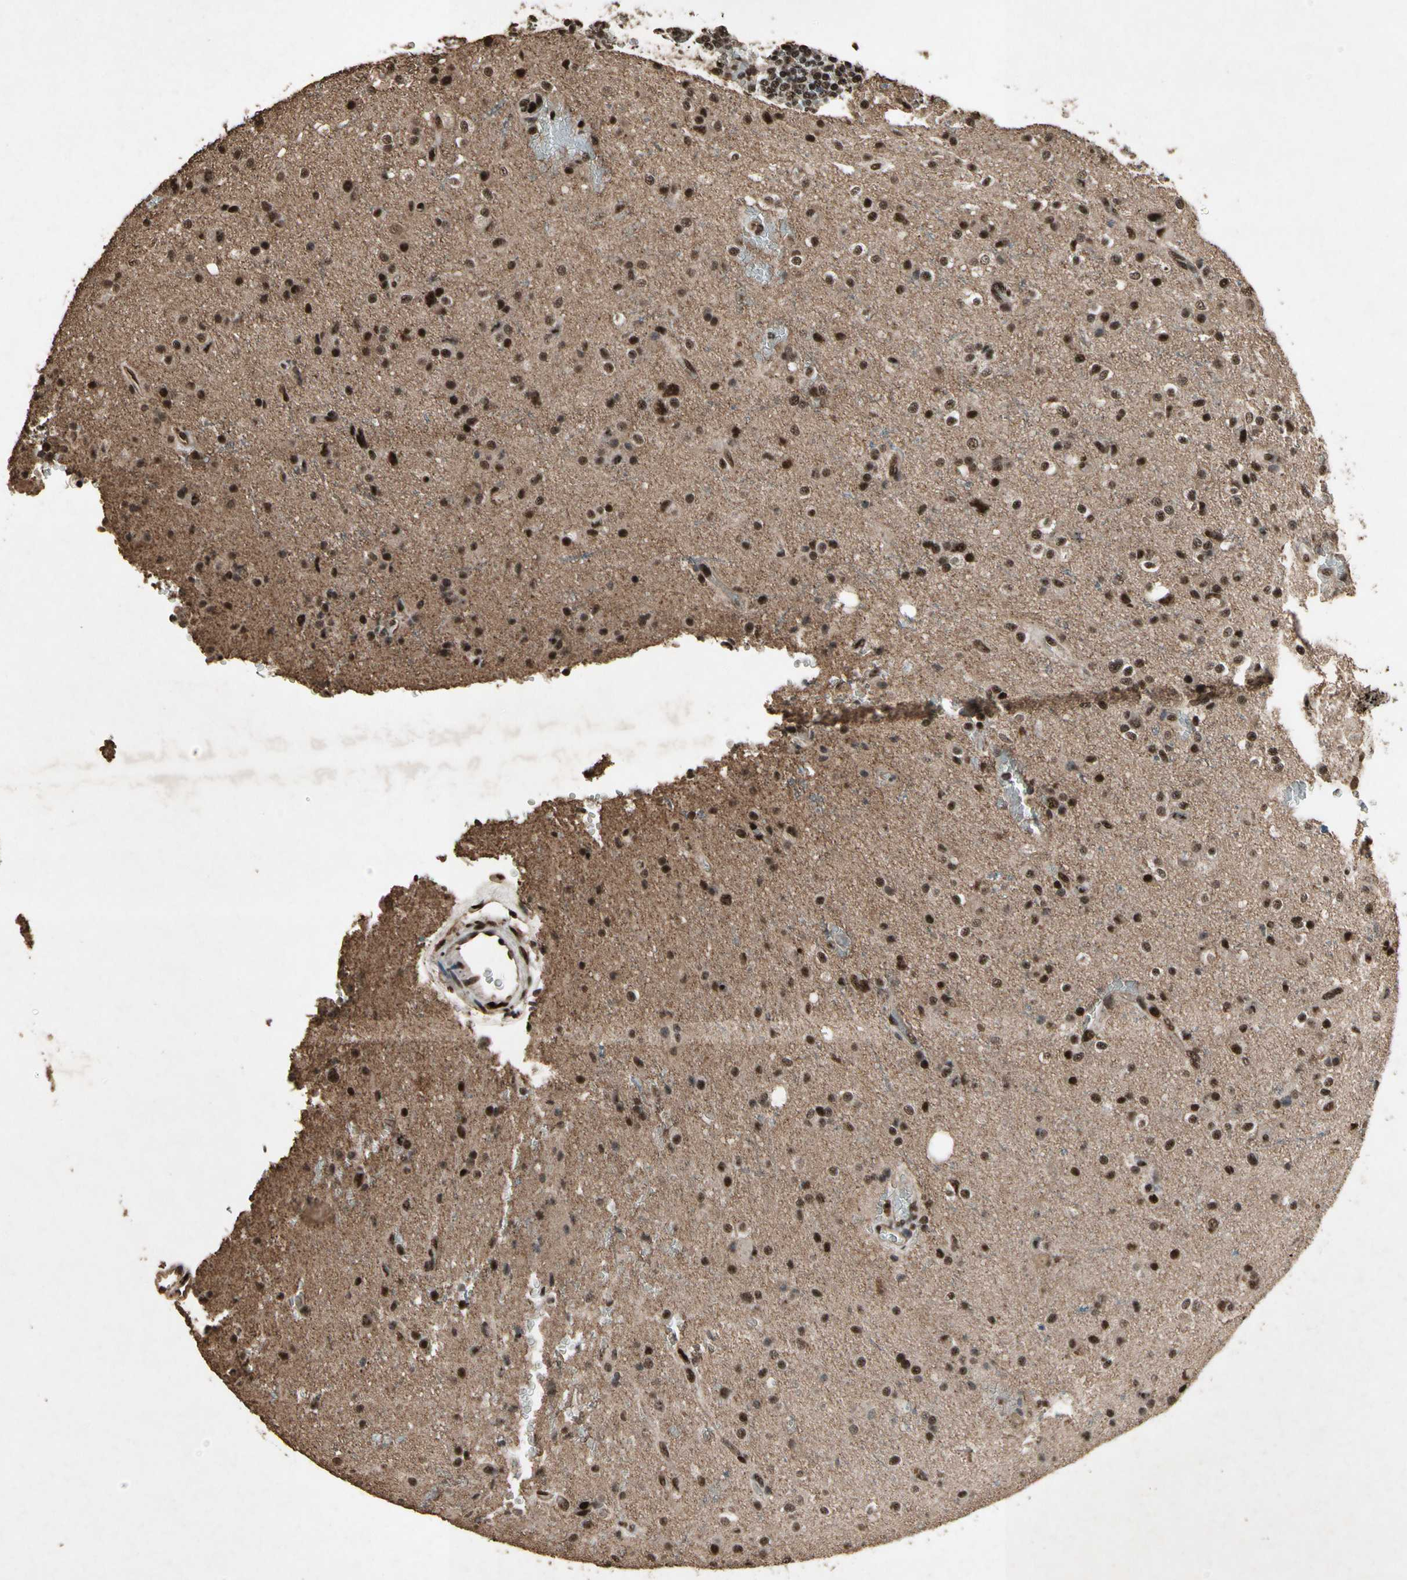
{"staining": {"intensity": "strong", "quantity": ">75%", "location": "nuclear"}, "tissue": "glioma", "cell_type": "Tumor cells", "image_type": "cancer", "snomed": [{"axis": "morphology", "description": "Glioma, malignant, High grade"}, {"axis": "topography", "description": "Brain"}], "caption": "An immunohistochemistry (IHC) histopathology image of tumor tissue is shown. Protein staining in brown labels strong nuclear positivity in glioma within tumor cells.", "gene": "TBX2", "patient": {"sex": "male", "age": 47}}